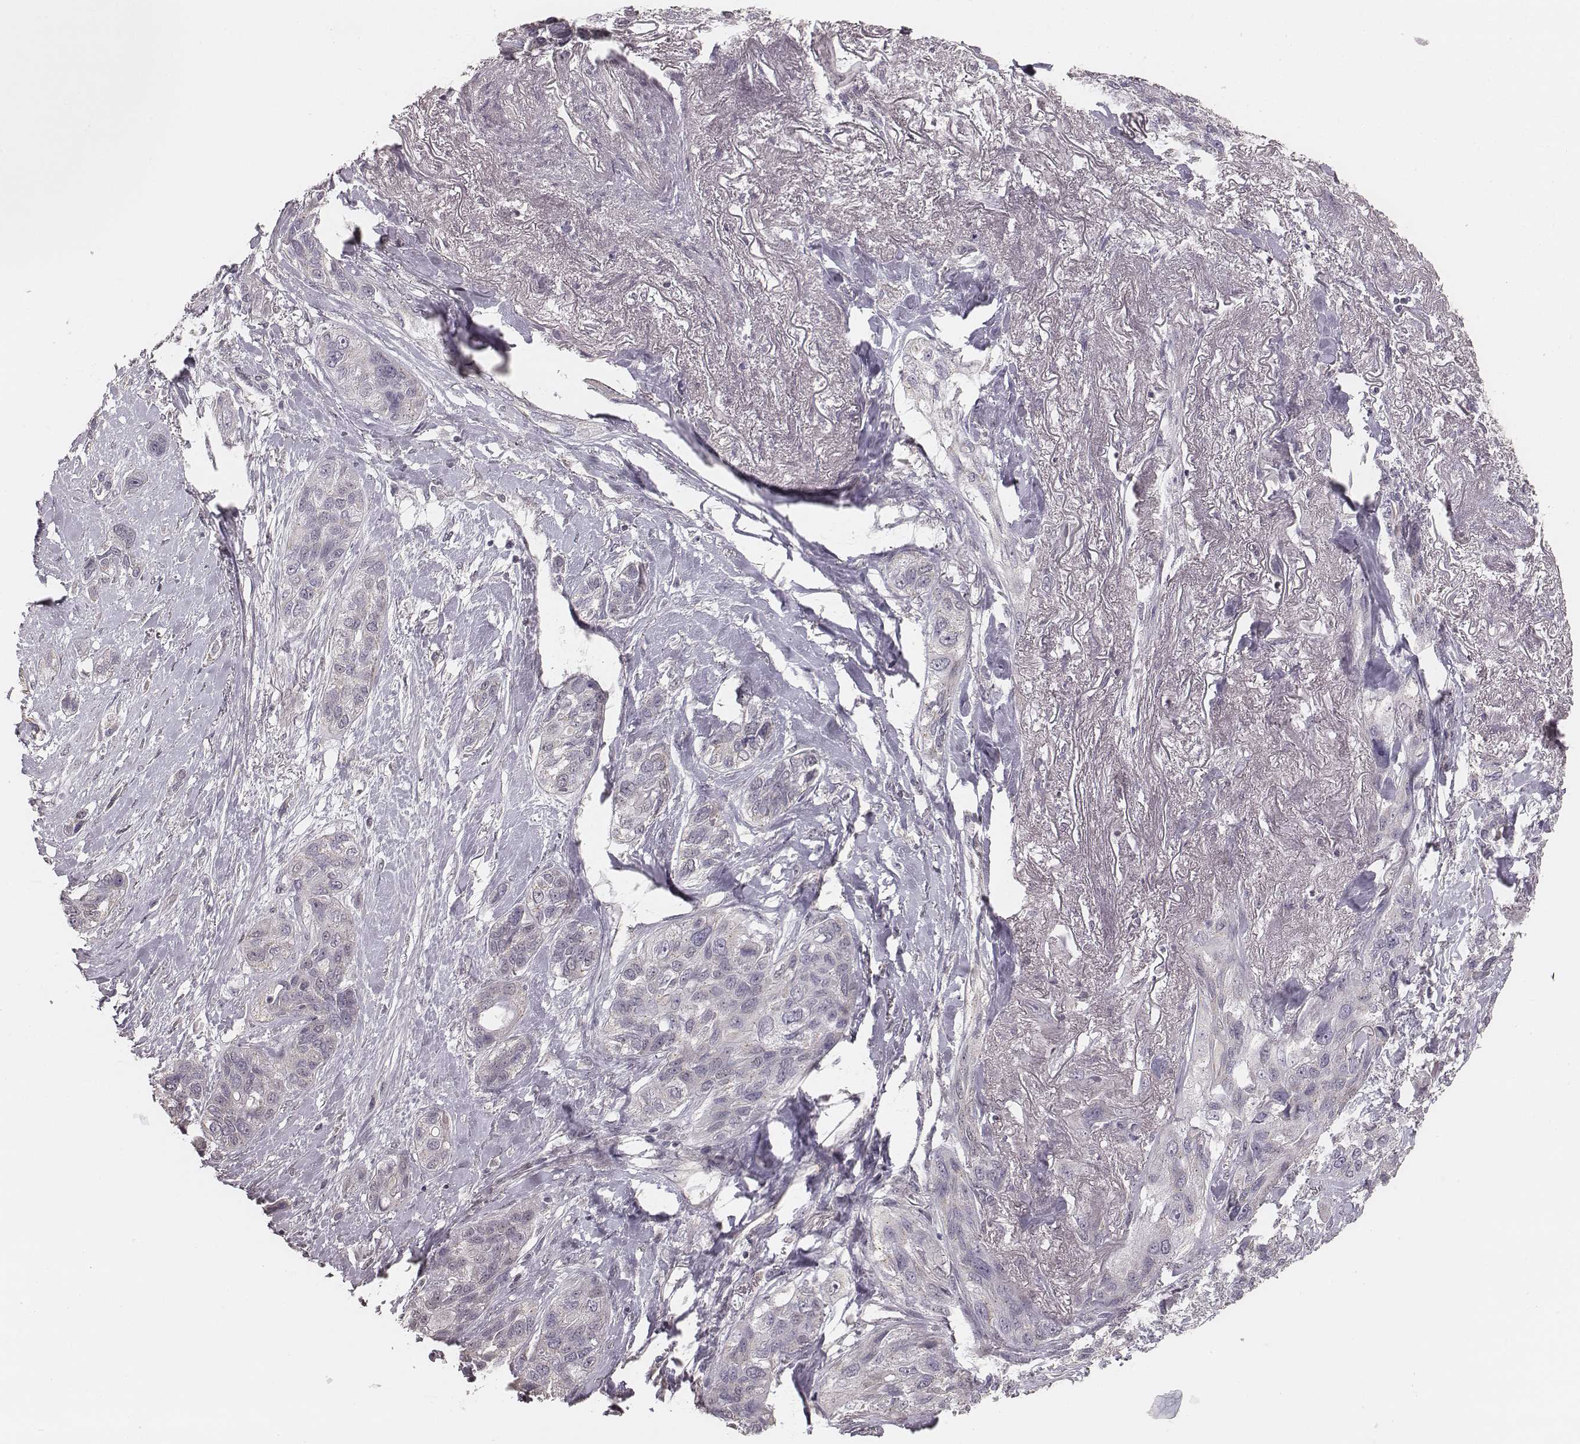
{"staining": {"intensity": "negative", "quantity": "none", "location": "none"}, "tissue": "lung cancer", "cell_type": "Tumor cells", "image_type": "cancer", "snomed": [{"axis": "morphology", "description": "Squamous cell carcinoma, NOS"}, {"axis": "topography", "description": "Lung"}], "caption": "Immunohistochemistry image of lung cancer (squamous cell carcinoma) stained for a protein (brown), which displays no positivity in tumor cells.", "gene": "SLC7A4", "patient": {"sex": "female", "age": 70}}